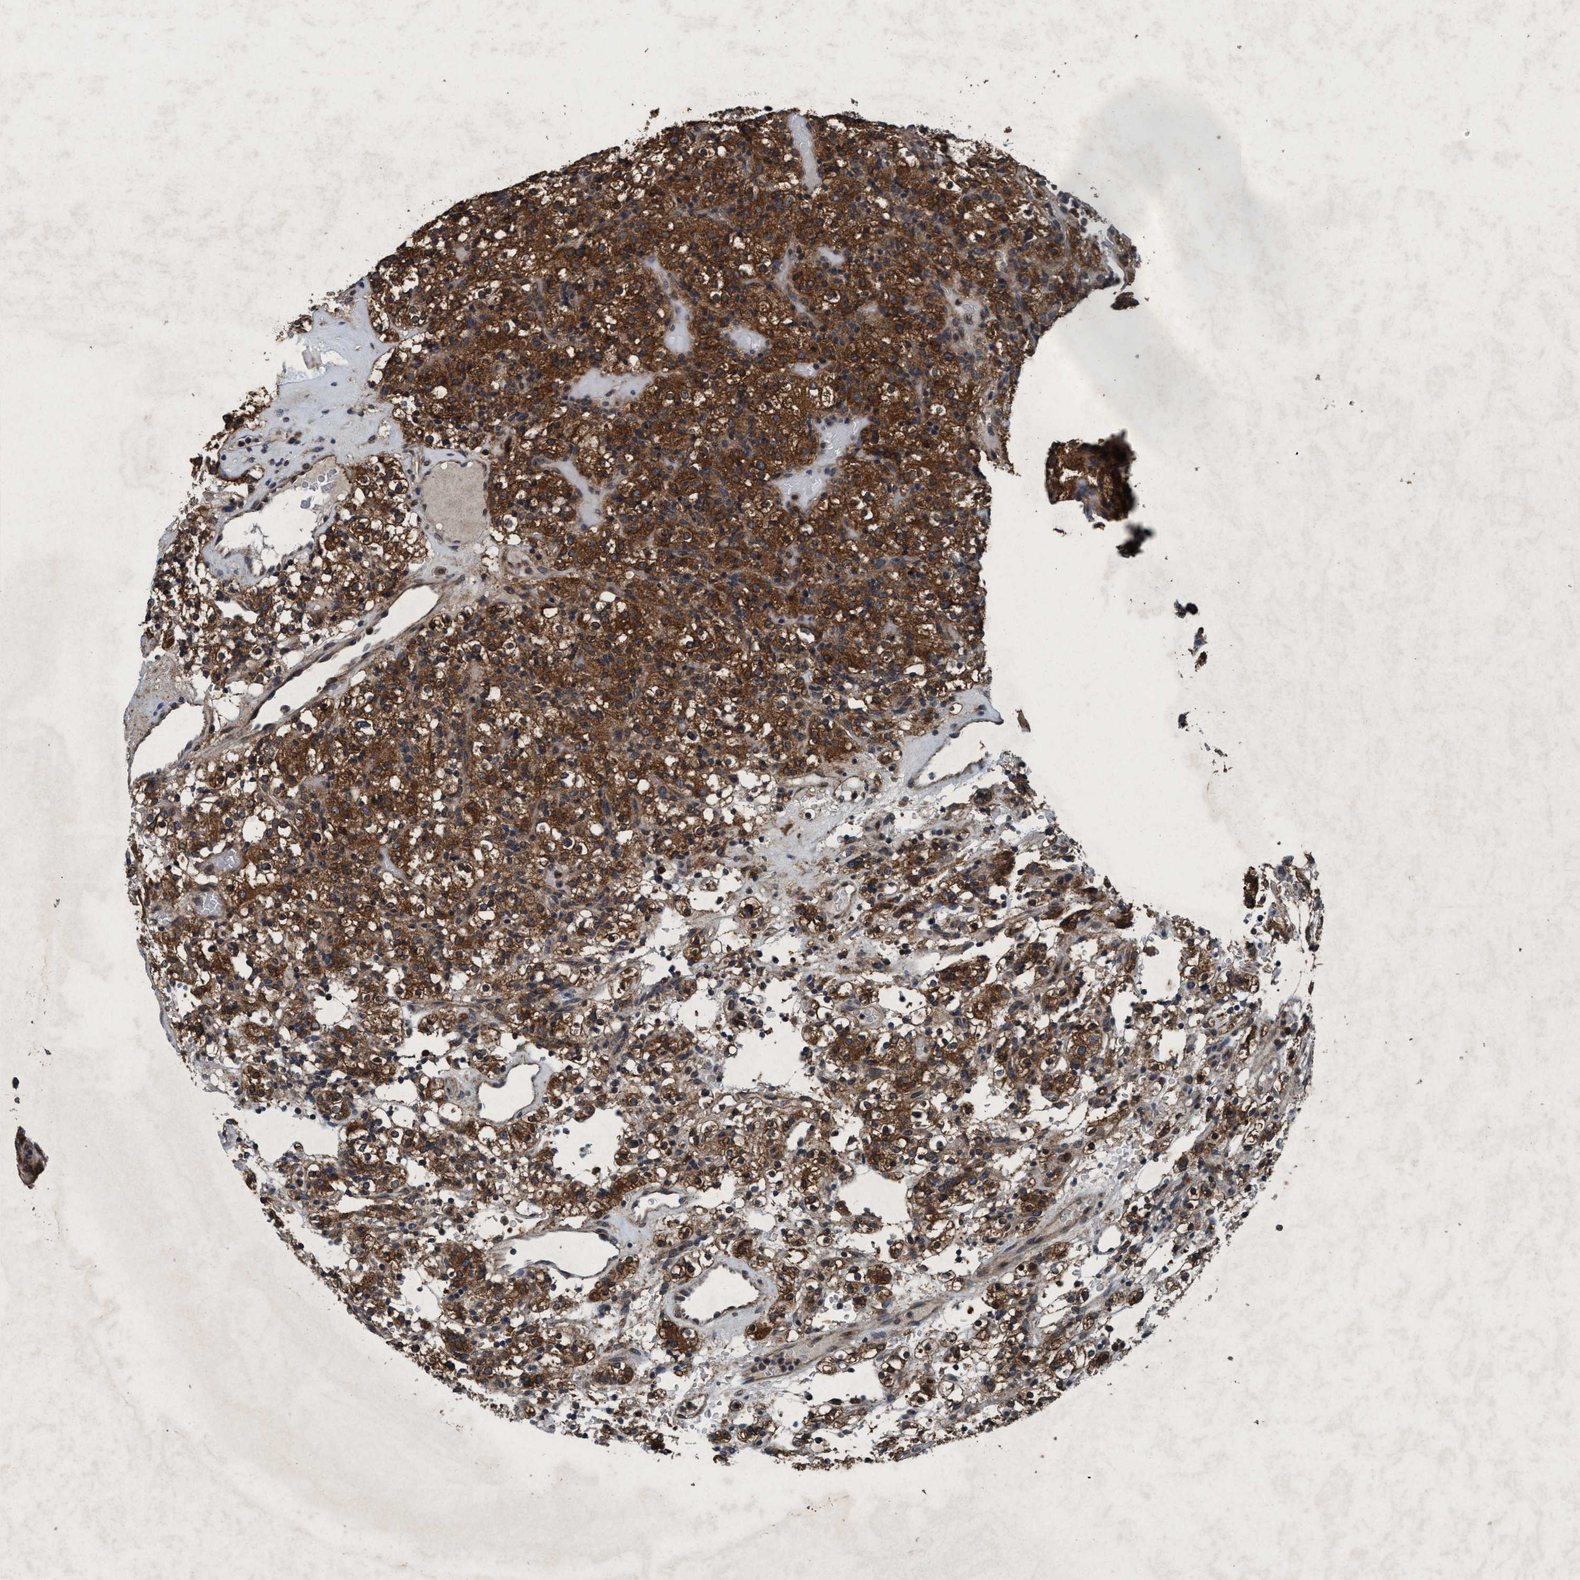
{"staining": {"intensity": "strong", "quantity": ">75%", "location": "cytoplasmic/membranous"}, "tissue": "renal cancer", "cell_type": "Tumor cells", "image_type": "cancer", "snomed": [{"axis": "morphology", "description": "Normal tissue, NOS"}, {"axis": "morphology", "description": "Adenocarcinoma, NOS"}, {"axis": "topography", "description": "Kidney"}], "caption": "Protein staining by immunohistochemistry demonstrates strong cytoplasmic/membranous expression in approximately >75% of tumor cells in adenocarcinoma (renal). (DAB IHC with brightfield microscopy, high magnification).", "gene": "AKT1S1", "patient": {"sex": "female", "age": 72}}